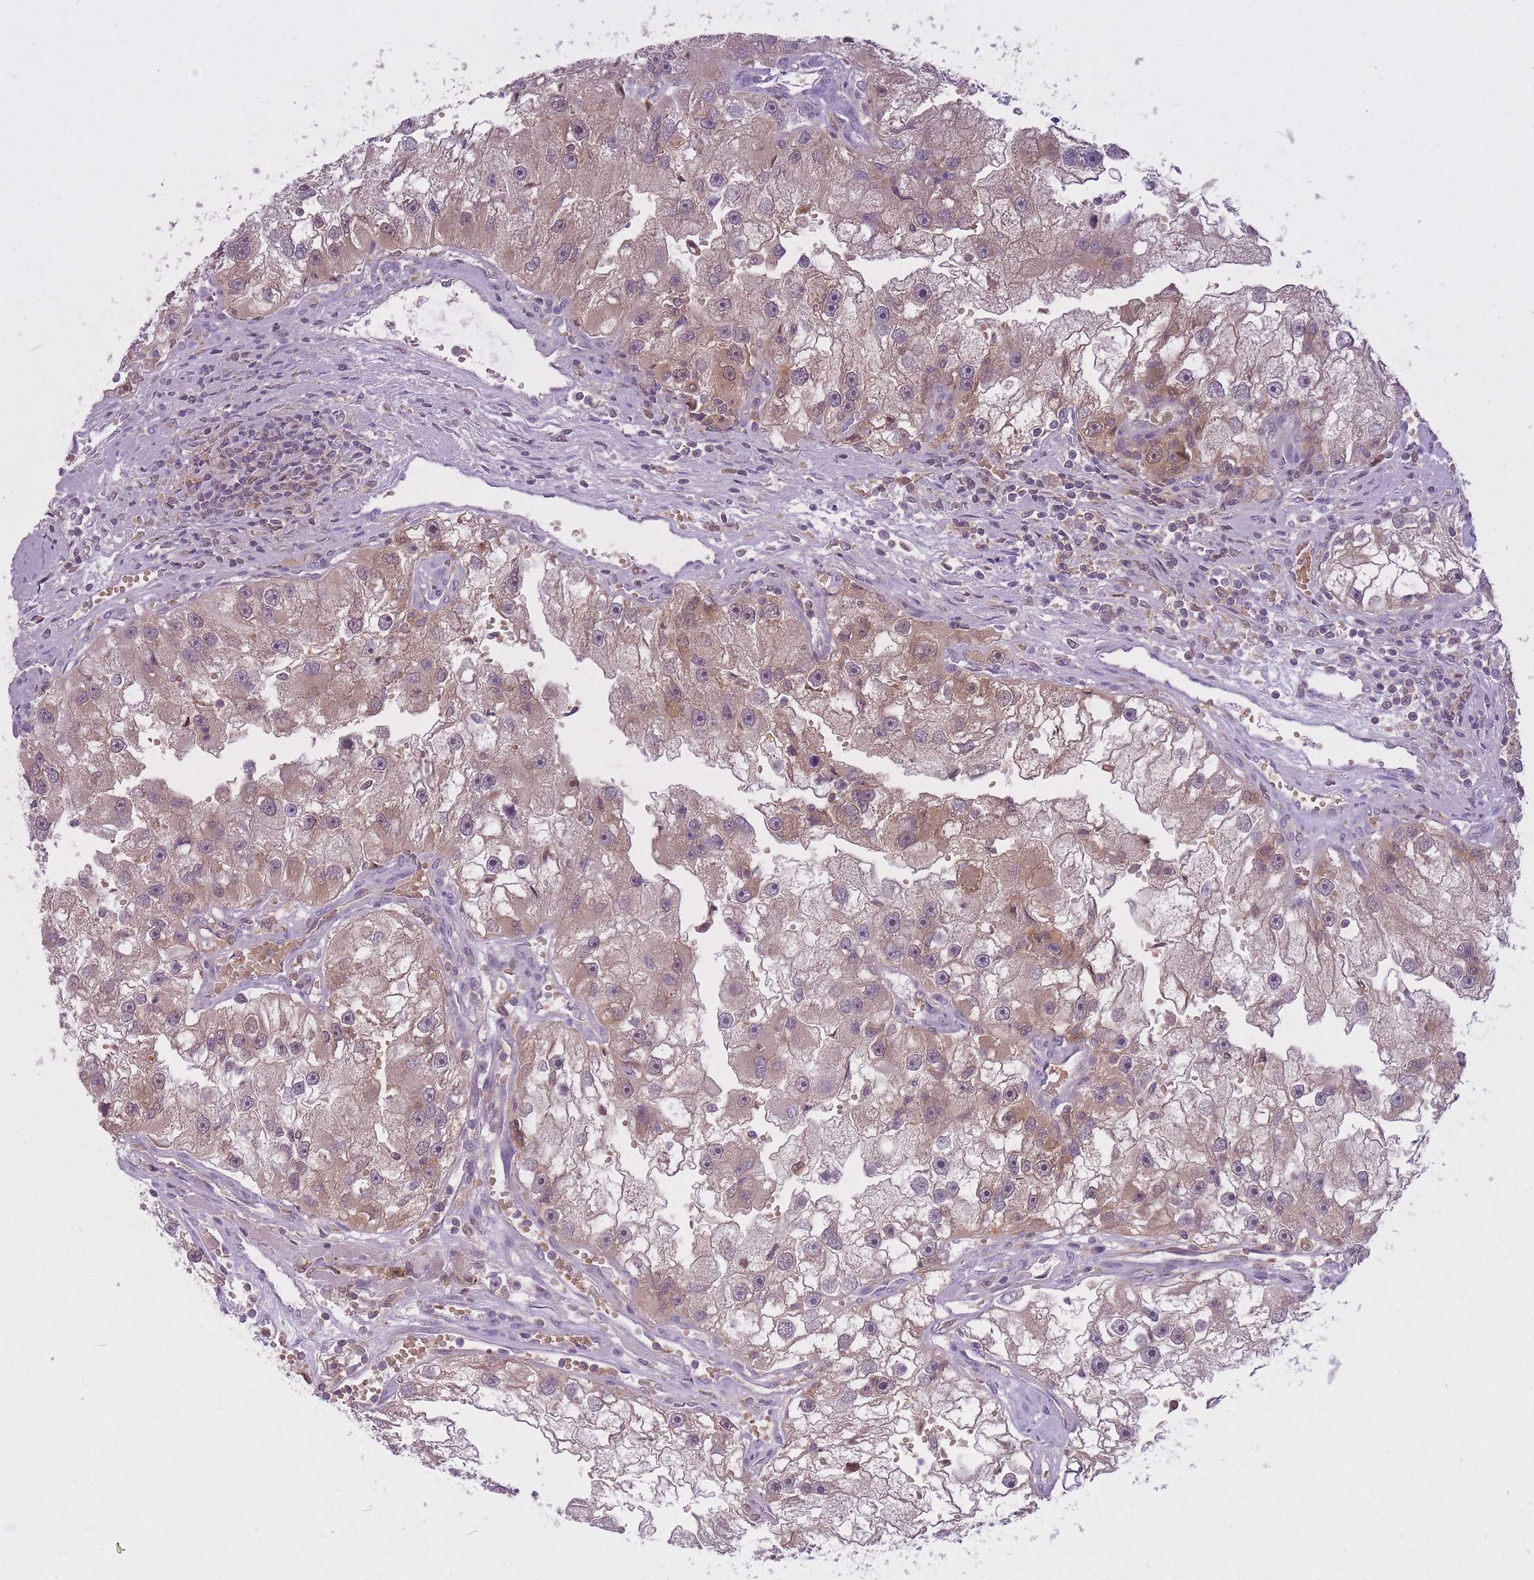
{"staining": {"intensity": "weak", "quantity": "25%-75%", "location": "cytoplasmic/membranous,nuclear"}, "tissue": "renal cancer", "cell_type": "Tumor cells", "image_type": "cancer", "snomed": [{"axis": "morphology", "description": "Adenocarcinoma, NOS"}, {"axis": "topography", "description": "Kidney"}], "caption": "This histopathology image shows renal adenocarcinoma stained with immunohistochemistry to label a protein in brown. The cytoplasmic/membranous and nuclear of tumor cells show weak positivity for the protein. Nuclei are counter-stained blue.", "gene": "CXorf38", "patient": {"sex": "male", "age": 63}}